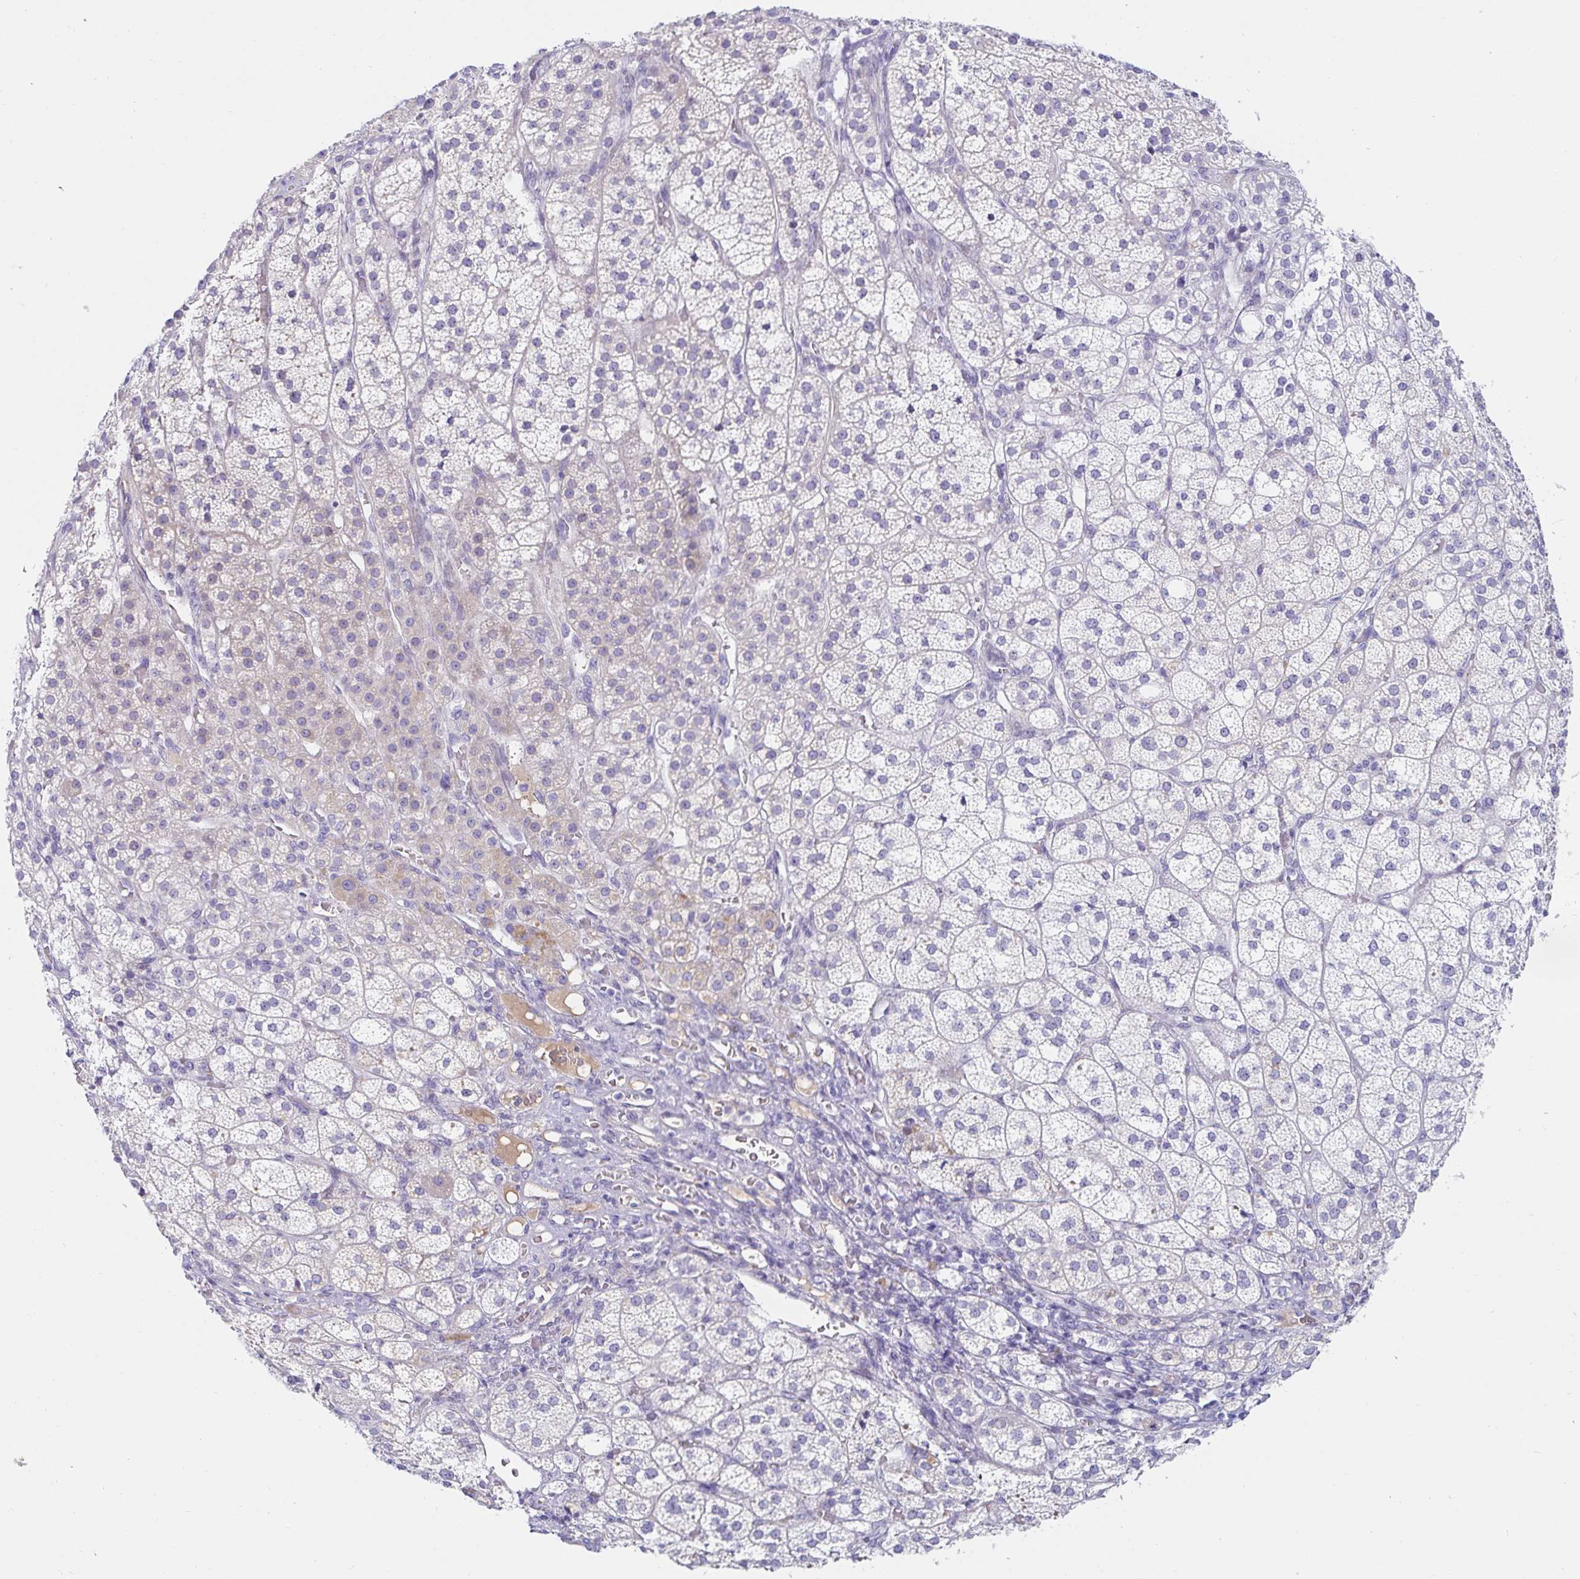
{"staining": {"intensity": "moderate", "quantity": "<25%", "location": "cytoplasmic/membranous"}, "tissue": "adrenal gland", "cell_type": "Glandular cells", "image_type": "normal", "snomed": [{"axis": "morphology", "description": "Normal tissue, NOS"}, {"axis": "topography", "description": "Adrenal gland"}], "caption": "An image of adrenal gland stained for a protein displays moderate cytoplasmic/membranous brown staining in glandular cells.", "gene": "C4orf17", "patient": {"sex": "female", "age": 60}}